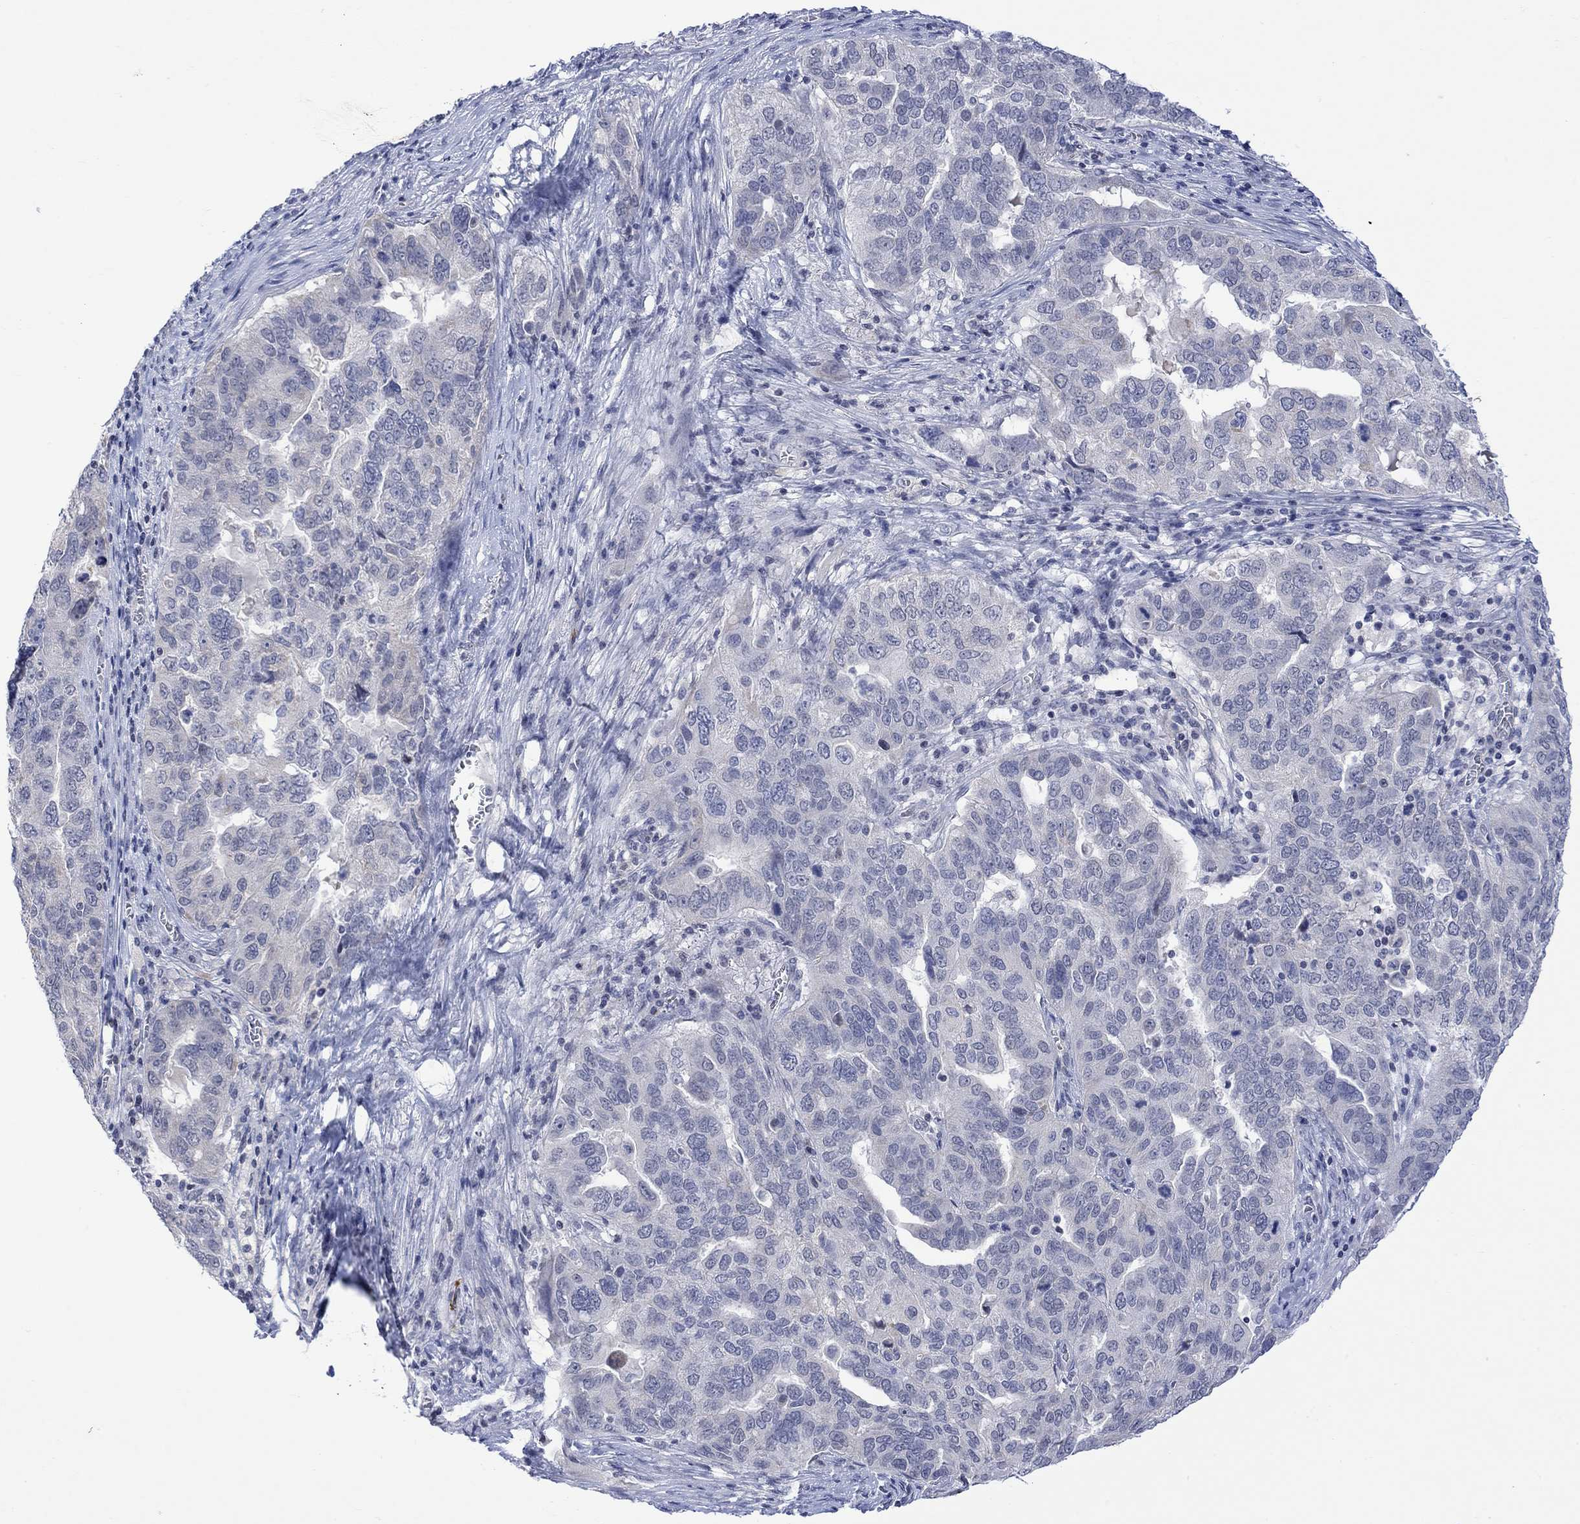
{"staining": {"intensity": "negative", "quantity": "none", "location": "none"}, "tissue": "ovarian cancer", "cell_type": "Tumor cells", "image_type": "cancer", "snomed": [{"axis": "morphology", "description": "Carcinoma, endometroid"}, {"axis": "topography", "description": "Soft tissue"}, {"axis": "topography", "description": "Ovary"}], "caption": "Ovarian cancer stained for a protein using immunohistochemistry (IHC) displays no staining tumor cells.", "gene": "DCX", "patient": {"sex": "female", "age": 52}}